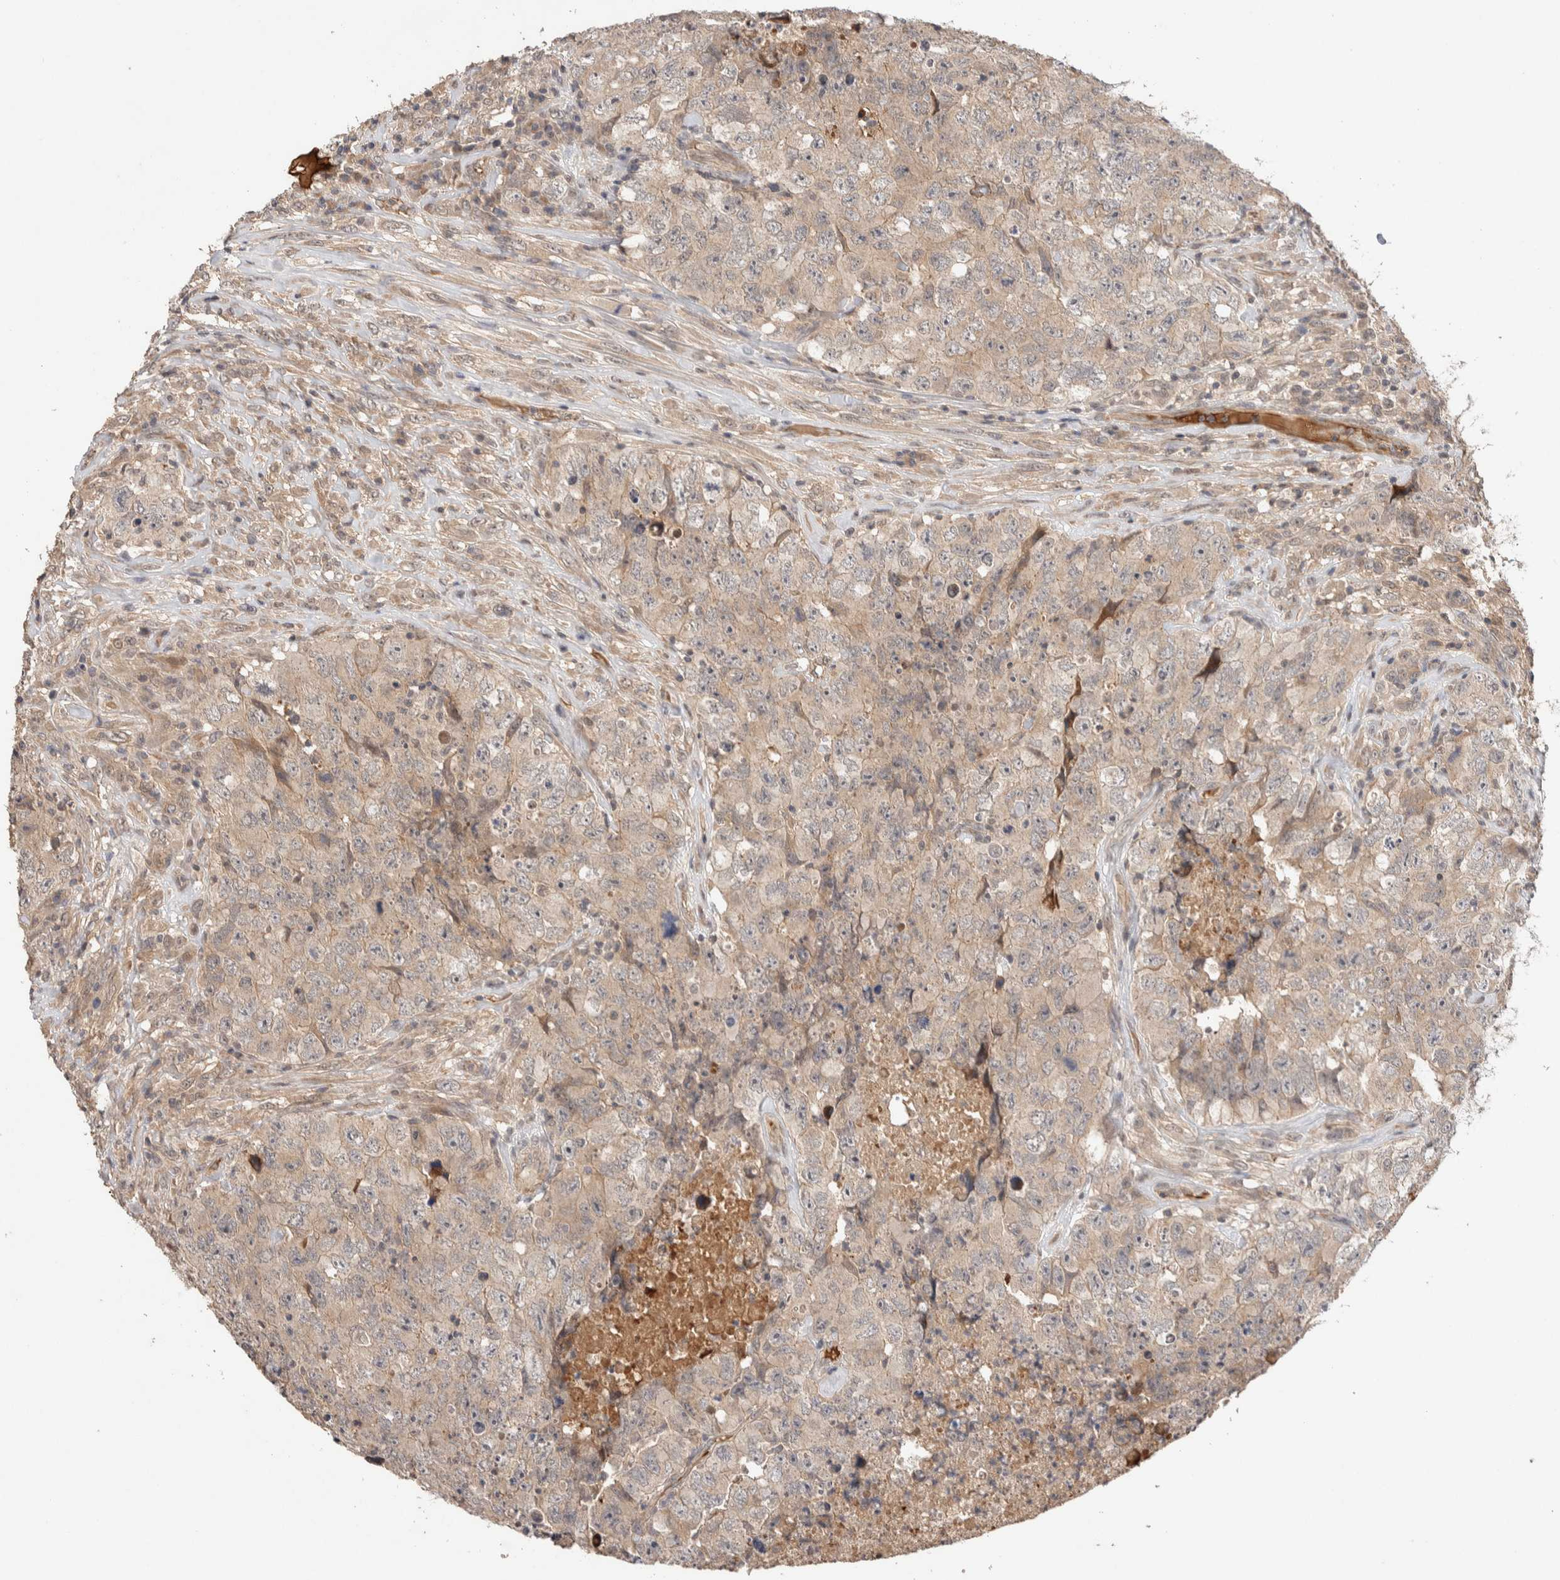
{"staining": {"intensity": "weak", "quantity": ">75%", "location": "cytoplasmic/membranous"}, "tissue": "testis cancer", "cell_type": "Tumor cells", "image_type": "cancer", "snomed": [{"axis": "morphology", "description": "Carcinoma, Embryonal, NOS"}, {"axis": "topography", "description": "Testis"}], "caption": "Brown immunohistochemical staining in human testis cancer (embryonal carcinoma) demonstrates weak cytoplasmic/membranous positivity in about >75% of tumor cells. (DAB (3,3'-diaminobenzidine) IHC, brown staining for protein, blue staining for nuclei).", "gene": "CASK", "patient": {"sex": "male", "age": 32}}